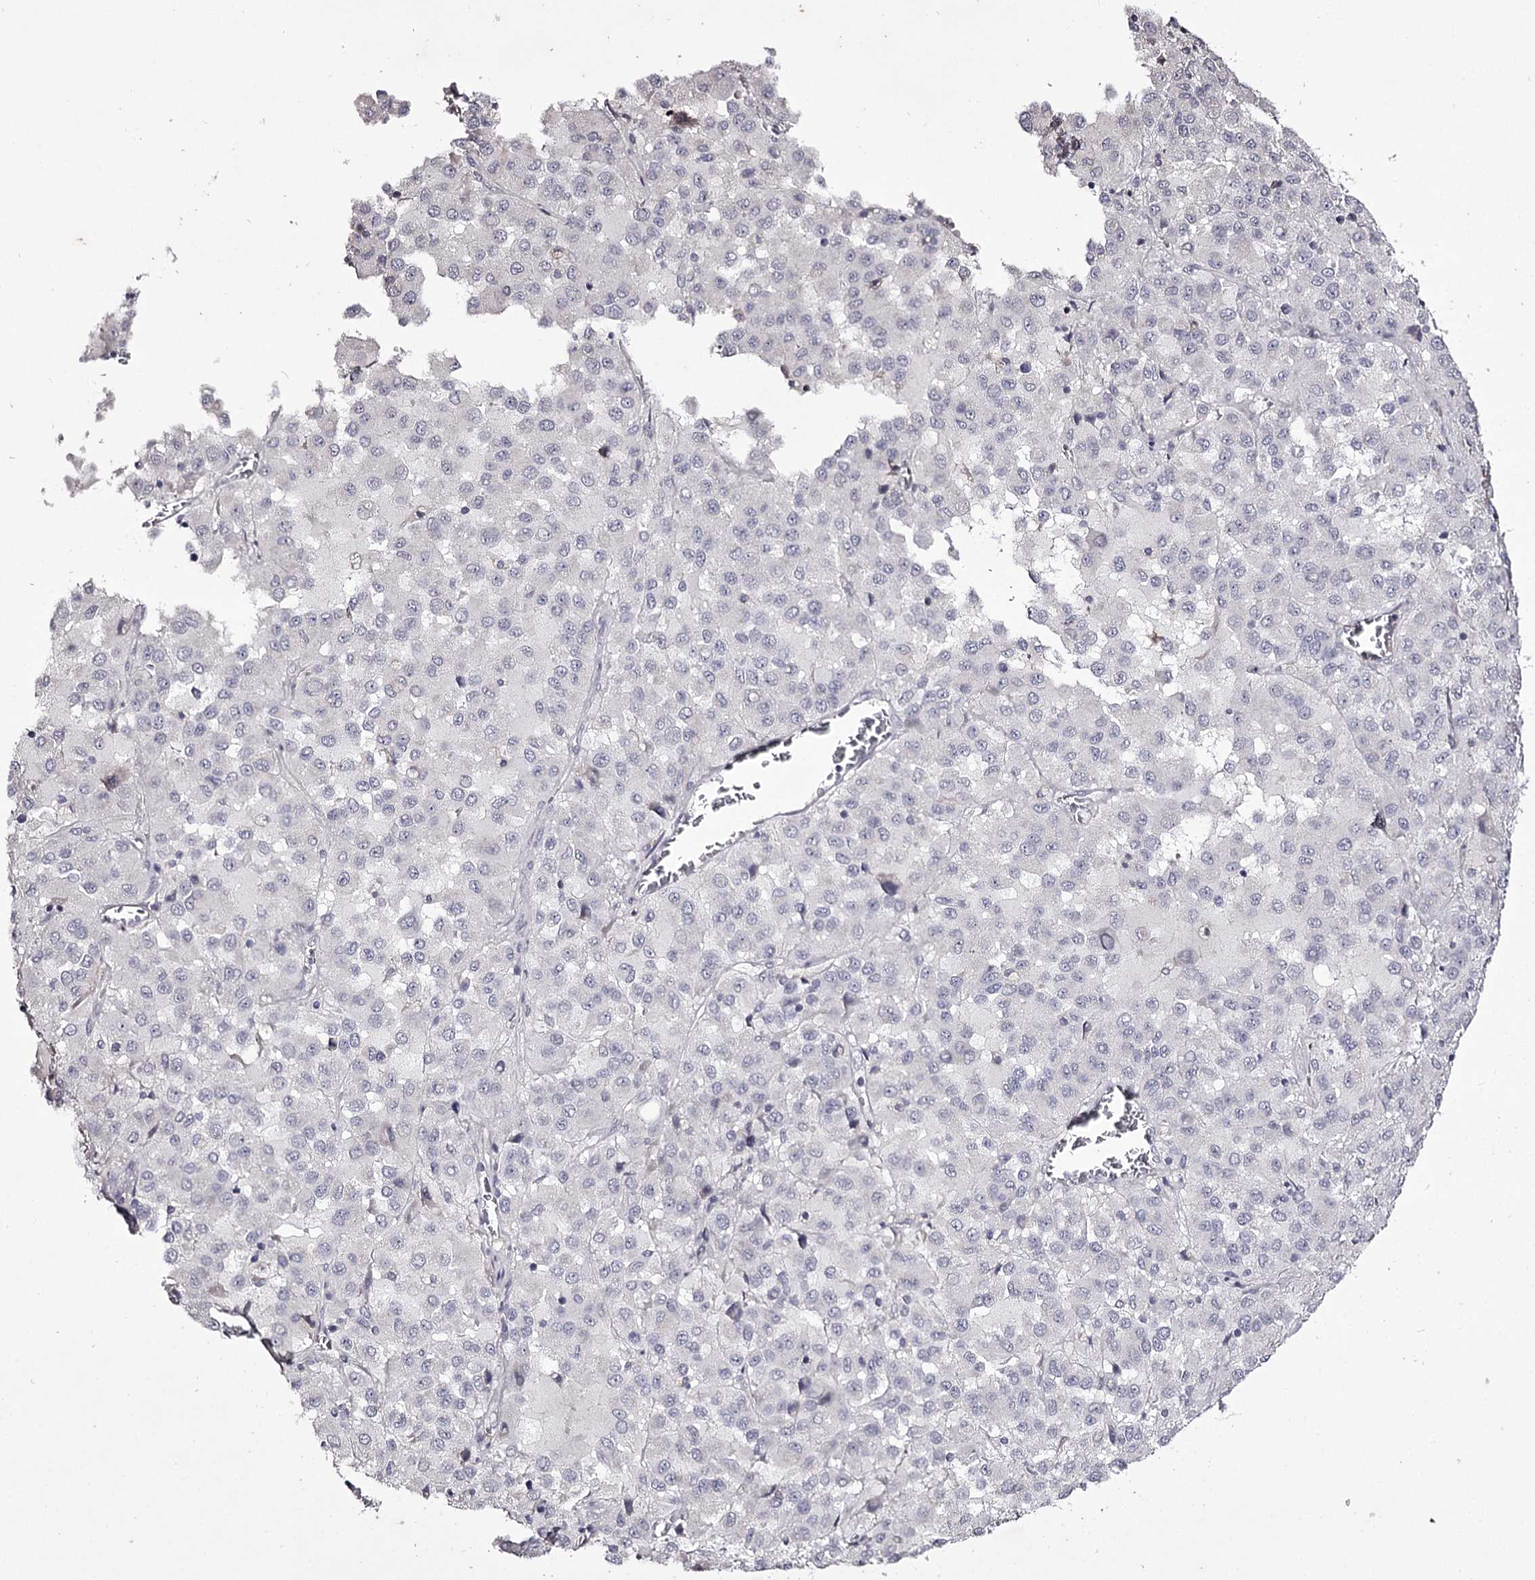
{"staining": {"intensity": "negative", "quantity": "none", "location": "none"}, "tissue": "melanoma", "cell_type": "Tumor cells", "image_type": "cancer", "snomed": [{"axis": "morphology", "description": "Malignant melanoma, Metastatic site"}, {"axis": "topography", "description": "Lung"}], "caption": "An IHC micrograph of melanoma is shown. There is no staining in tumor cells of melanoma.", "gene": "PRM2", "patient": {"sex": "male", "age": 64}}